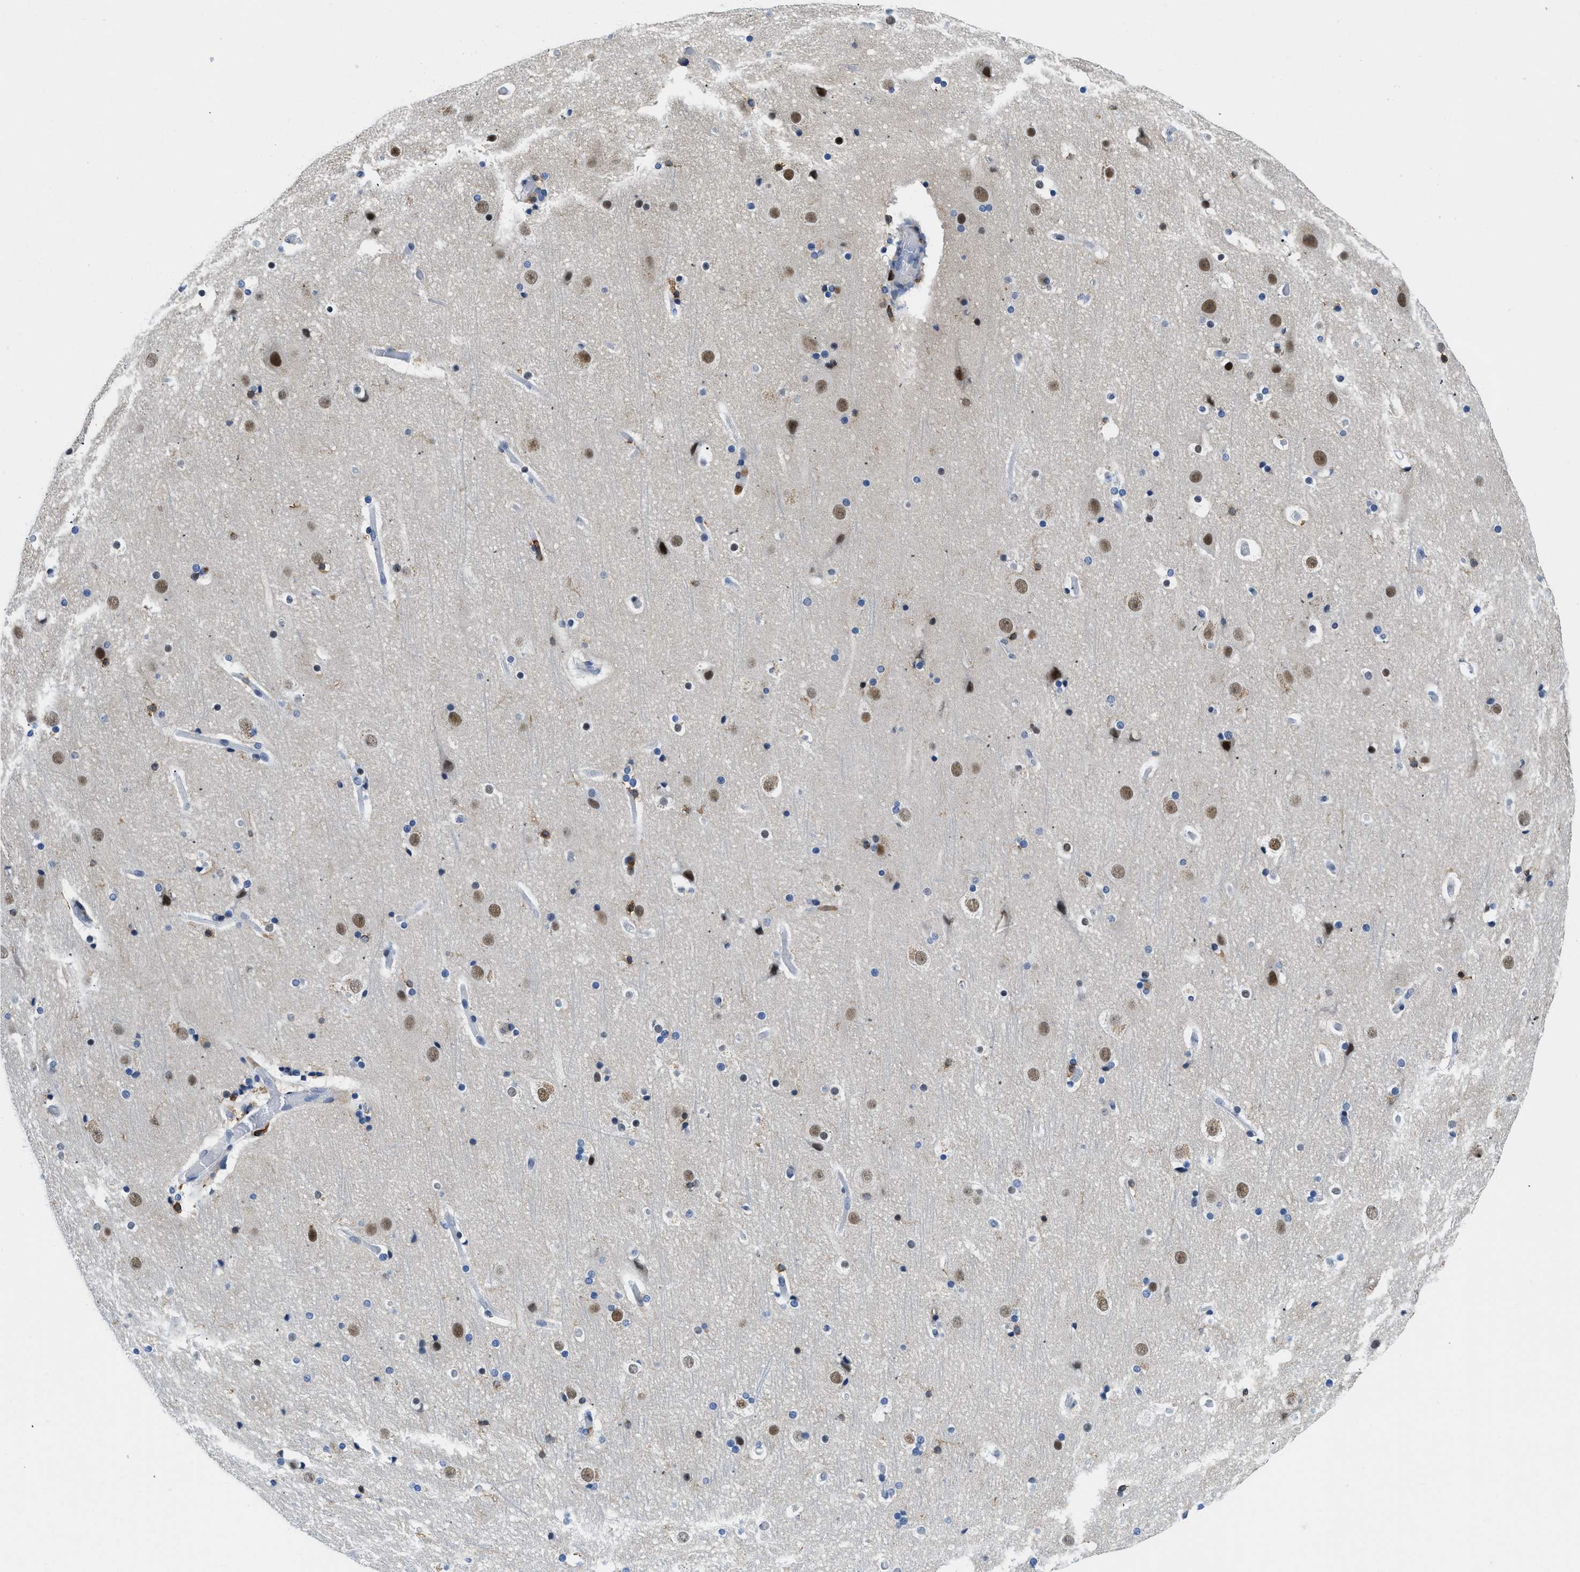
{"staining": {"intensity": "negative", "quantity": "none", "location": "none"}, "tissue": "cerebral cortex", "cell_type": "Endothelial cells", "image_type": "normal", "snomed": [{"axis": "morphology", "description": "Normal tissue, NOS"}, {"axis": "topography", "description": "Cerebral cortex"}], "caption": "IHC micrograph of normal human cerebral cortex stained for a protein (brown), which demonstrates no expression in endothelial cells. The staining is performed using DAB brown chromogen with nuclei counter-stained in using hematoxylin.", "gene": "FAM151A", "patient": {"sex": "male", "age": 57}}